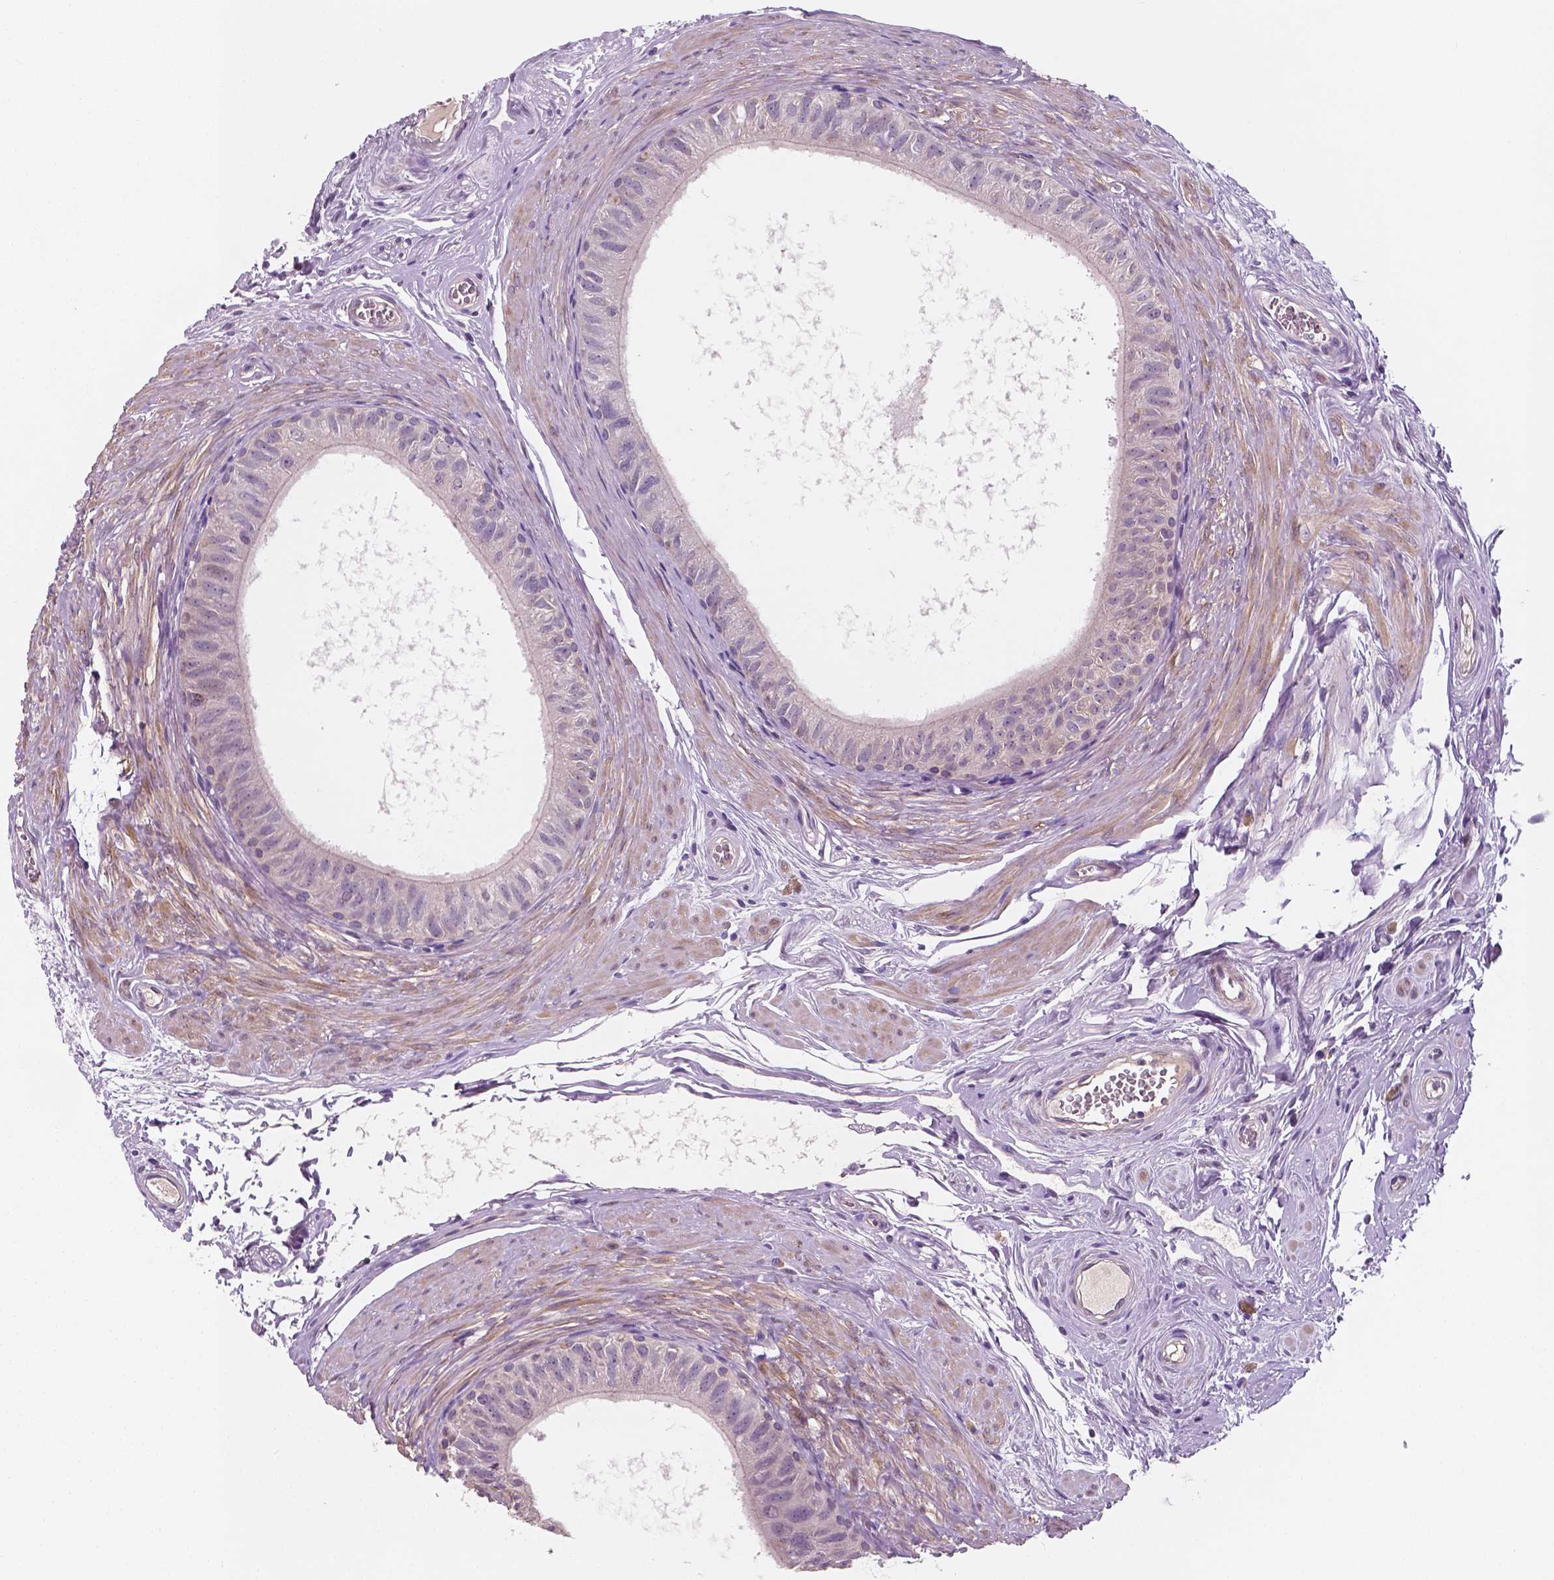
{"staining": {"intensity": "weak", "quantity": "<25%", "location": "cytoplasmic/membranous"}, "tissue": "epididymis", "cell_type": "Glandular cells", "image_type": "normal", "snomed": [{"axis": "morphology", "description": "Normal tissue, NOS"}, {"axis": "topography", "description": "Epididymis"}], "caption": "High magnification brightfield microscopy of normal epididymis stained with DAB (brown) and counterstained with hematoxylin (blue): glandular cells show no significant positivity.", "gene": "LSM14B", "patient": {"sex": "male", "age": 36}}